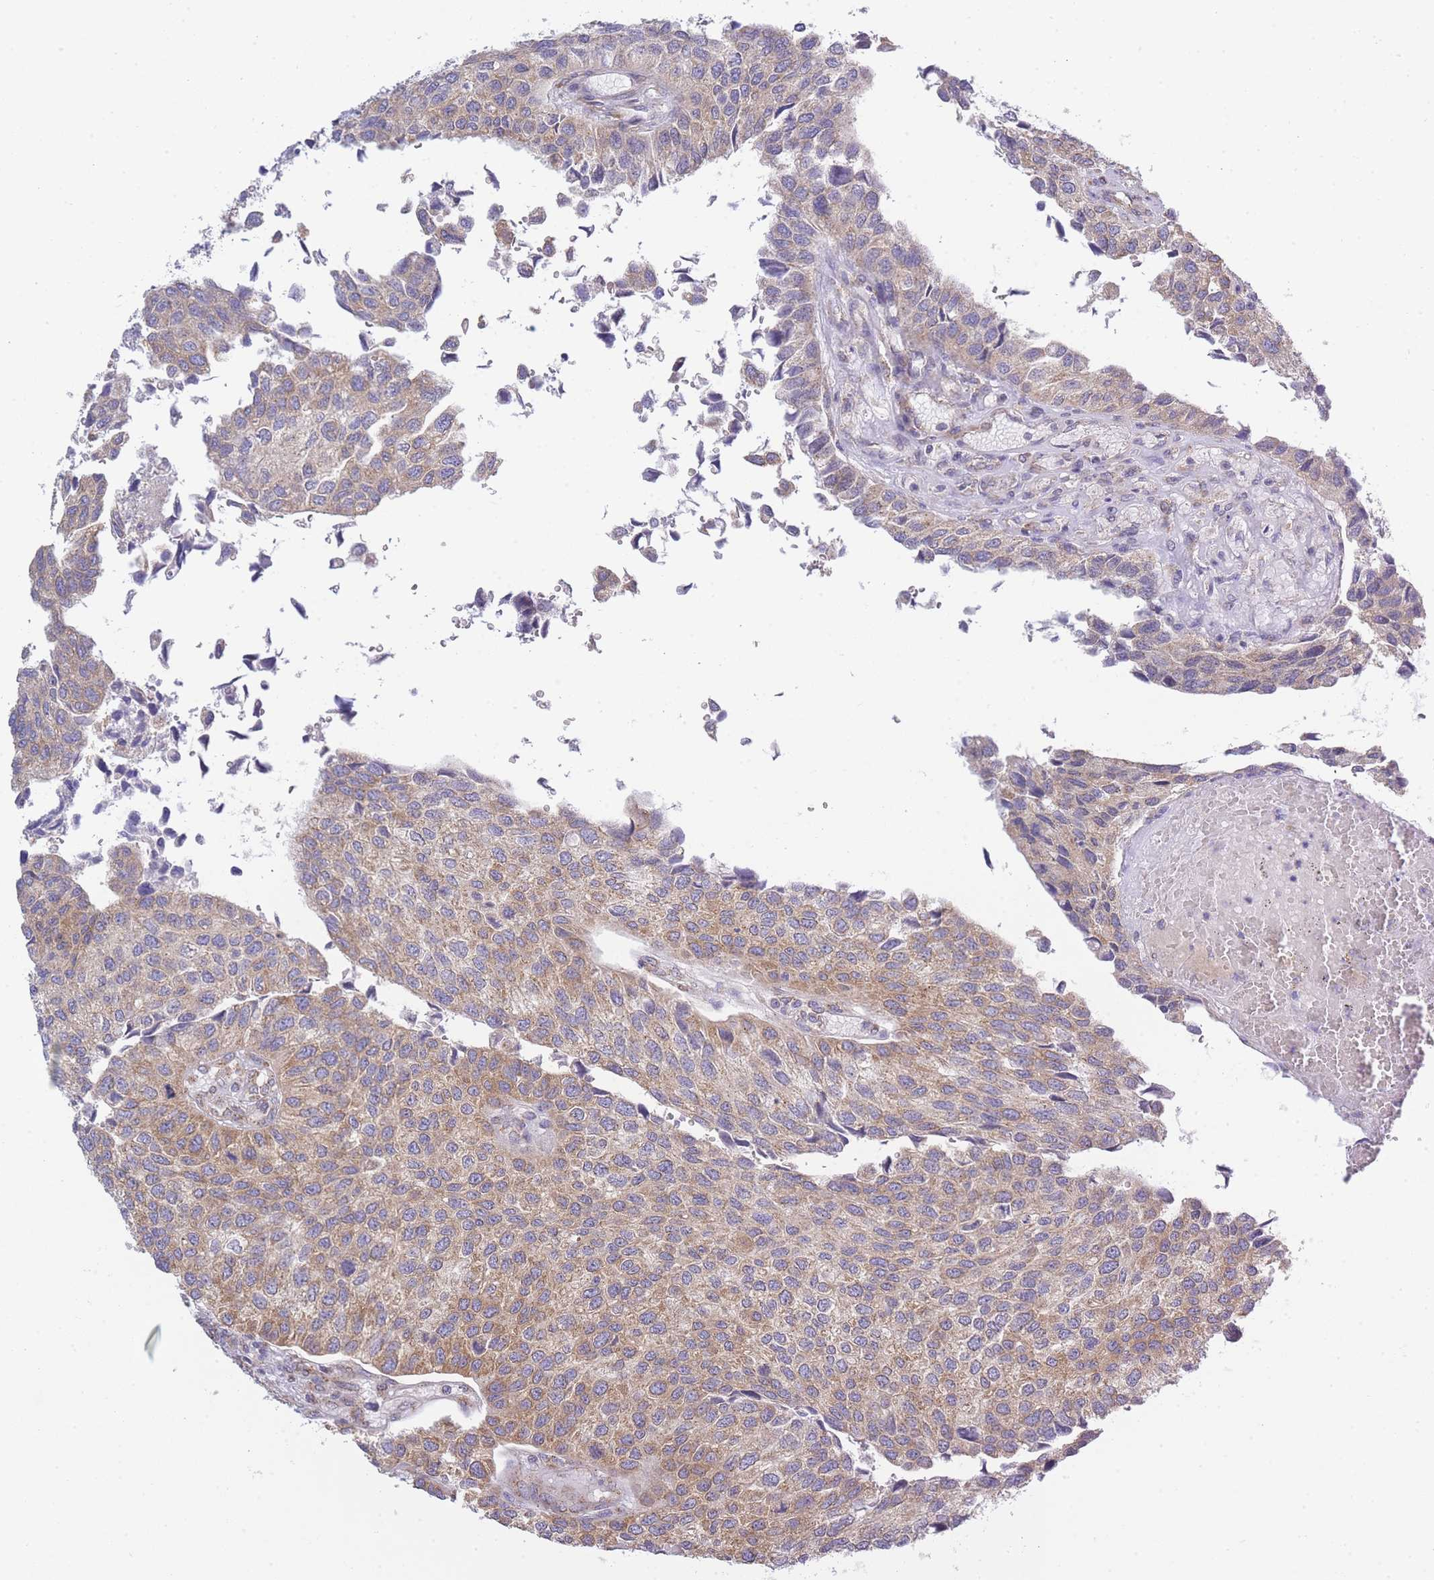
{"staining": {"intensity": "moderate", "quantity": "25%-75%", "location": "cytoplasmic/membranous"}, "tissue": "urothelial cancer", "cell_type": "Tumor cells", "image_type": "cancer", "snomed": [{"axis": "morphology", "description": "Urothelial carcinoma, NOS"}, {"axis": "topography", "description": "Urinary bladder"}], "caption": "Transitional cell carcinoma stained for a protein (brown) shows moderate cytoplasmic/membranous positive positivity in approximately 25%-75% of tumor cells.", "gene": "COPG2", "patient": {"sex": "male", "age": 55}}